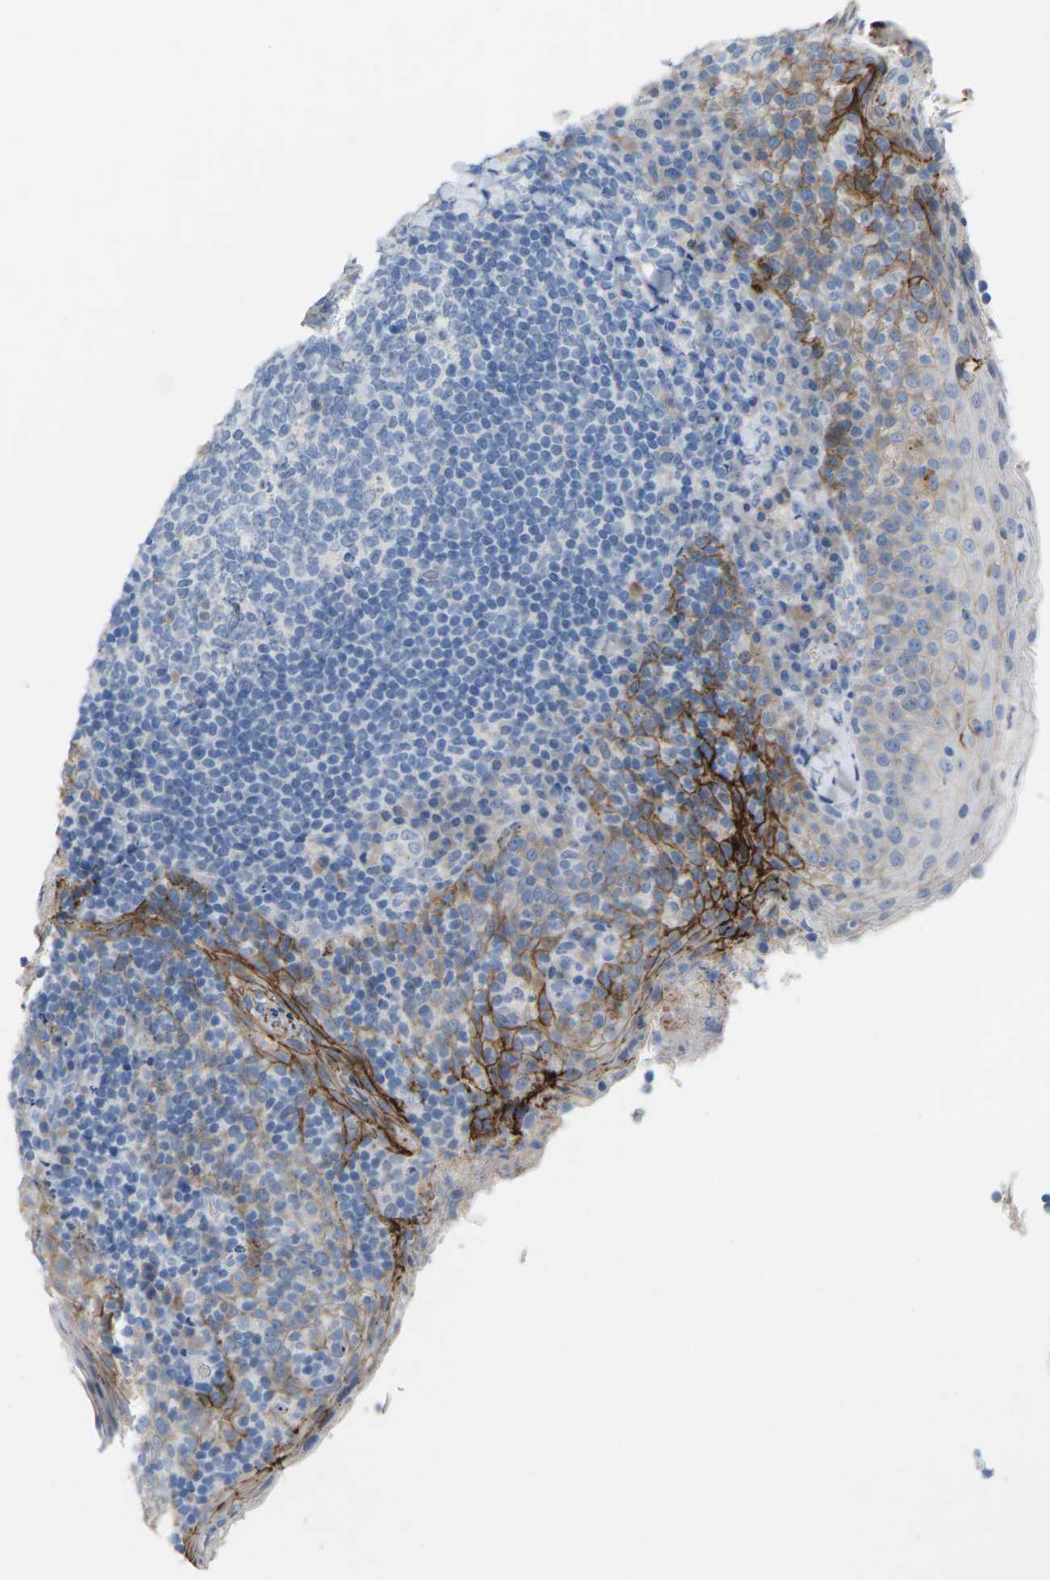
{"staining": {"intensity": "negative", "quantity": "none", "location": "none"}, "tissue": "tonsil", "cell_type": "Germinal center cells", "image_type": "normal", "snomed": [{"axis": "morphology", "description": "Normal tissue, NOS"}, {"axis": "topography", "description": "Tonsil"}], "caption": "This histopathology image is of normal tonsil stained with immunohistochemistry (IHC) to label a protein in brown with the nuclei are counter-stained blue. There is no staining in germinal center cells.", "gene": "CLDN3", "patient": {"sex": "male", "age": 17}}